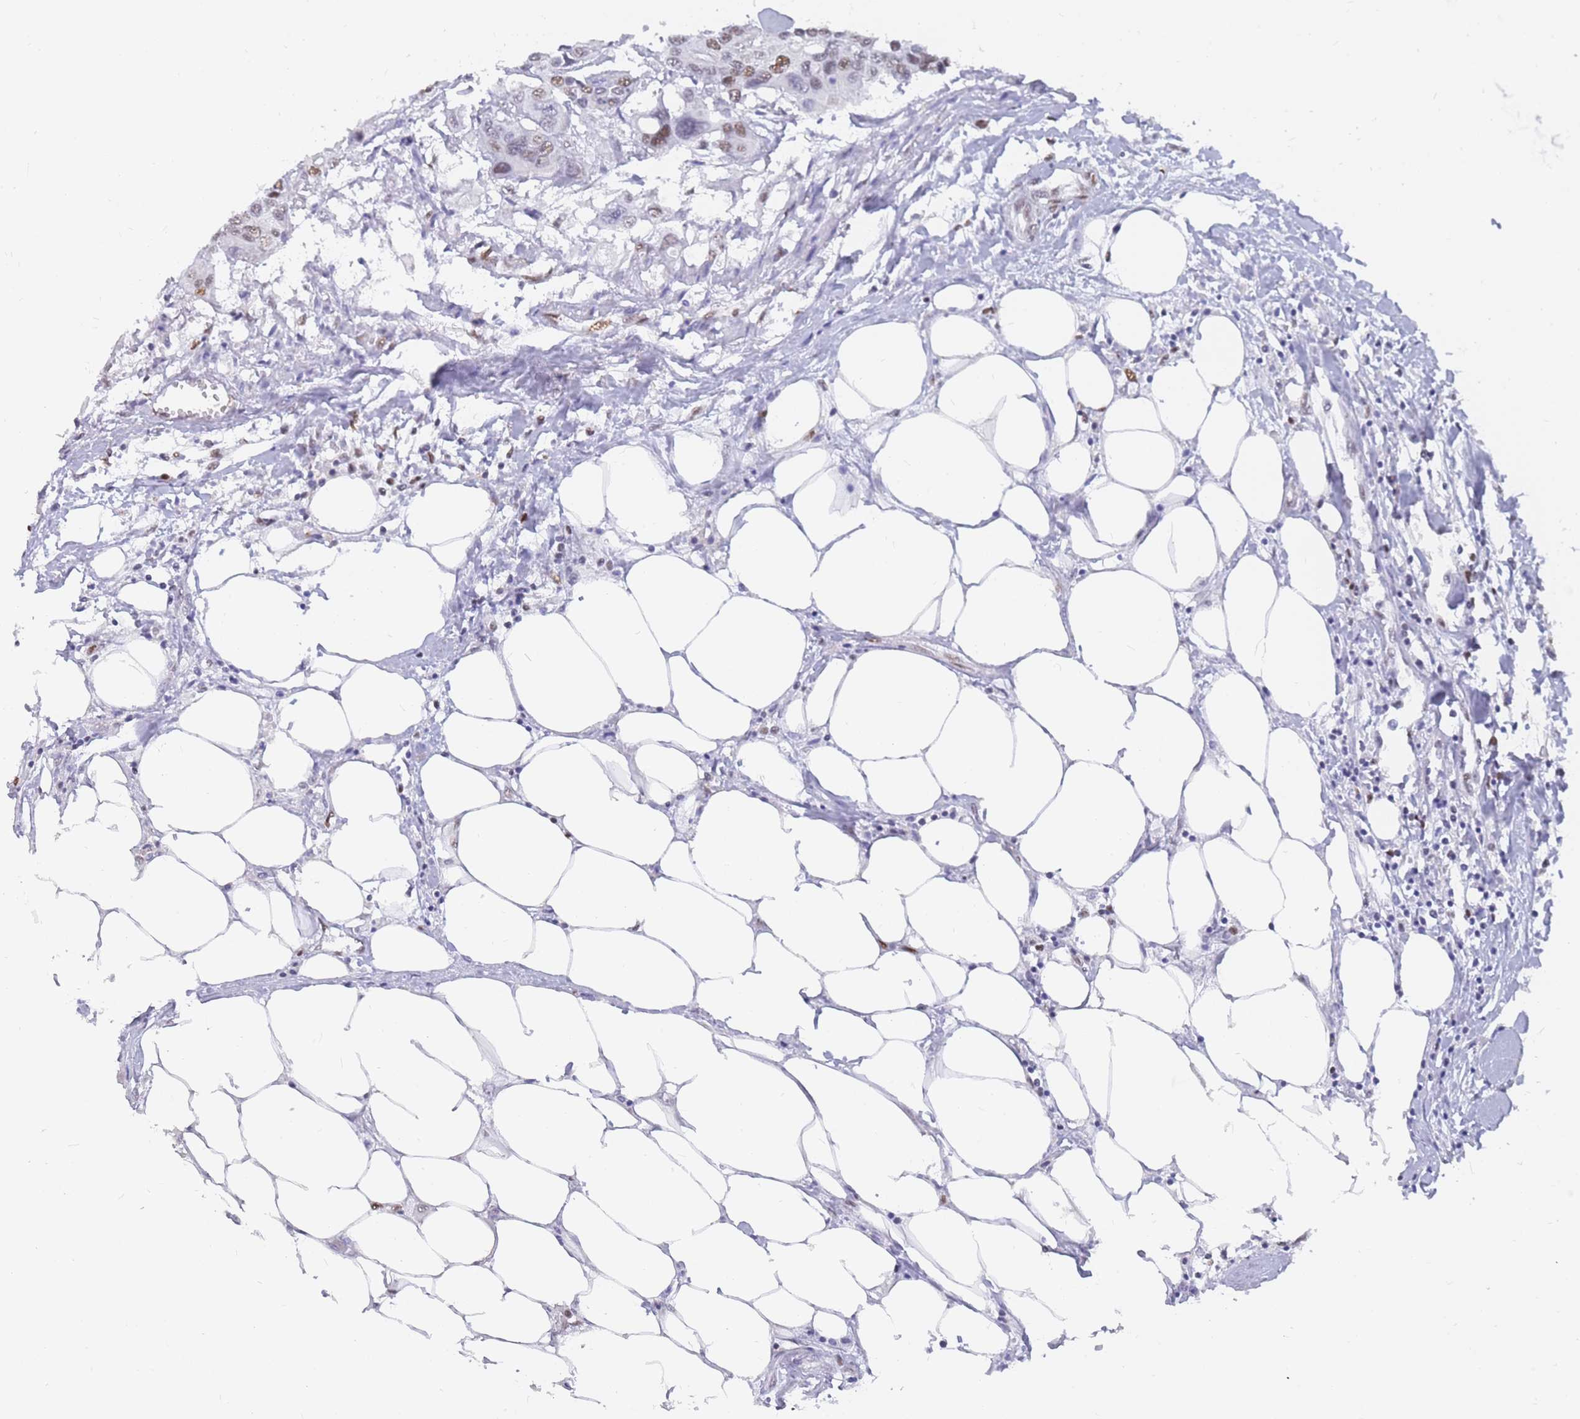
{"staining": {"intensity": "moderate", "quantity": ">75%", "location": "nuclear"}, "tissue": "colorectal cancer", "cell_type": "Tumor cells", "image_type": "cancer", "snomed": [{"axis": "morphology", "description": "Adenocarcinoma, NOS"}, {"axis": "topography", "description": "Colon"}], "caption": "This is a histology image of immunohistochemistry (IHC) staining of colorectal cancer (adenocarcinoma), which shows moderate staining in the nuclear of tumor cells.", "gene": "NASP", "patient": {"sex": "male", "age": 77}}